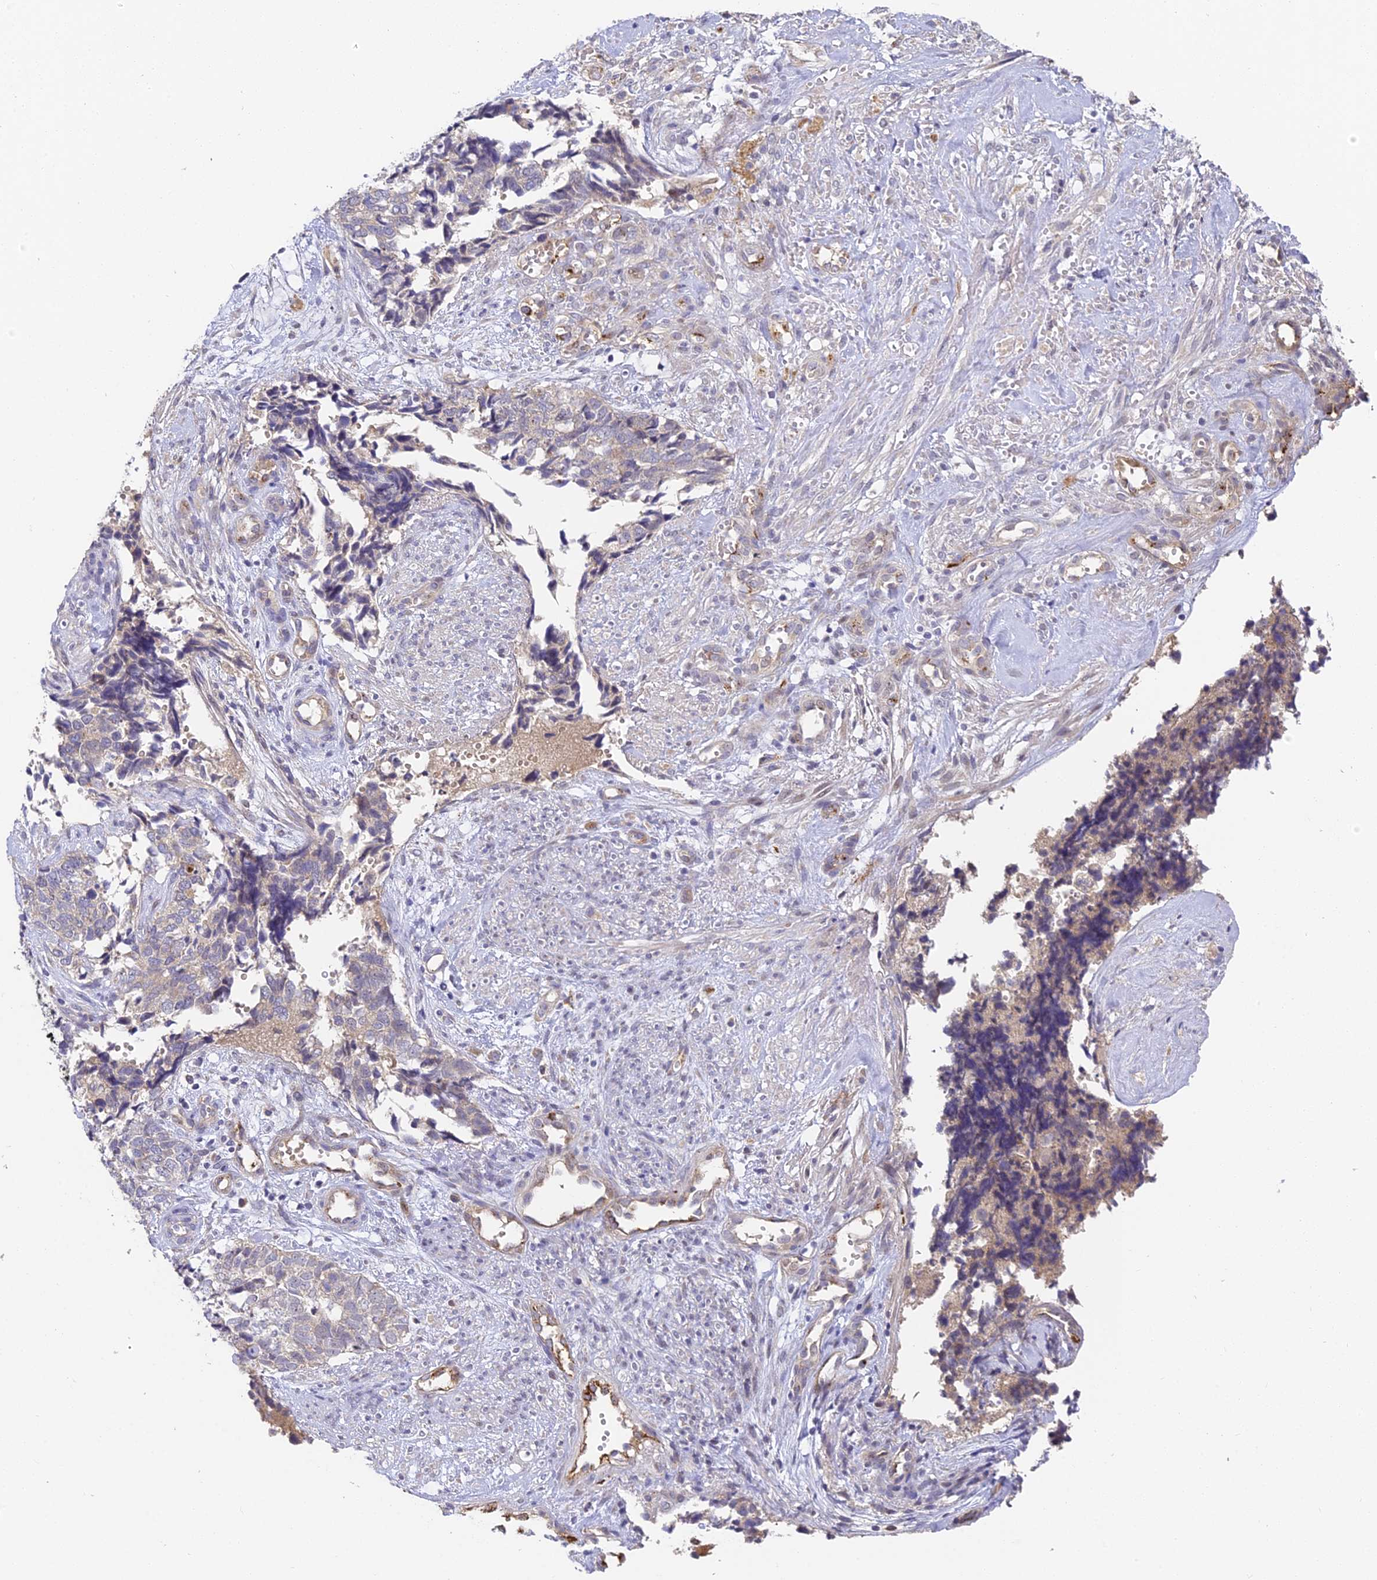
{"staining": {"intensity": "negative", "quantity": "none", "location": "none"}, "tissue": "cervical cancer", "cell_type": "Tumor cells", "image_type": "cancer", "snomed": [{"axis": "morphology", "description": "Squamous cell carcinoma, NOS"}, {"axis": "topography", "description": "Cervix"}], "caption": "The photomicrograph exhibits no staining of tumor cells in cervical squamous cell carcinoma.", "gene": "DNAAF10", "patient": {"sex": "female", "age": 63}}